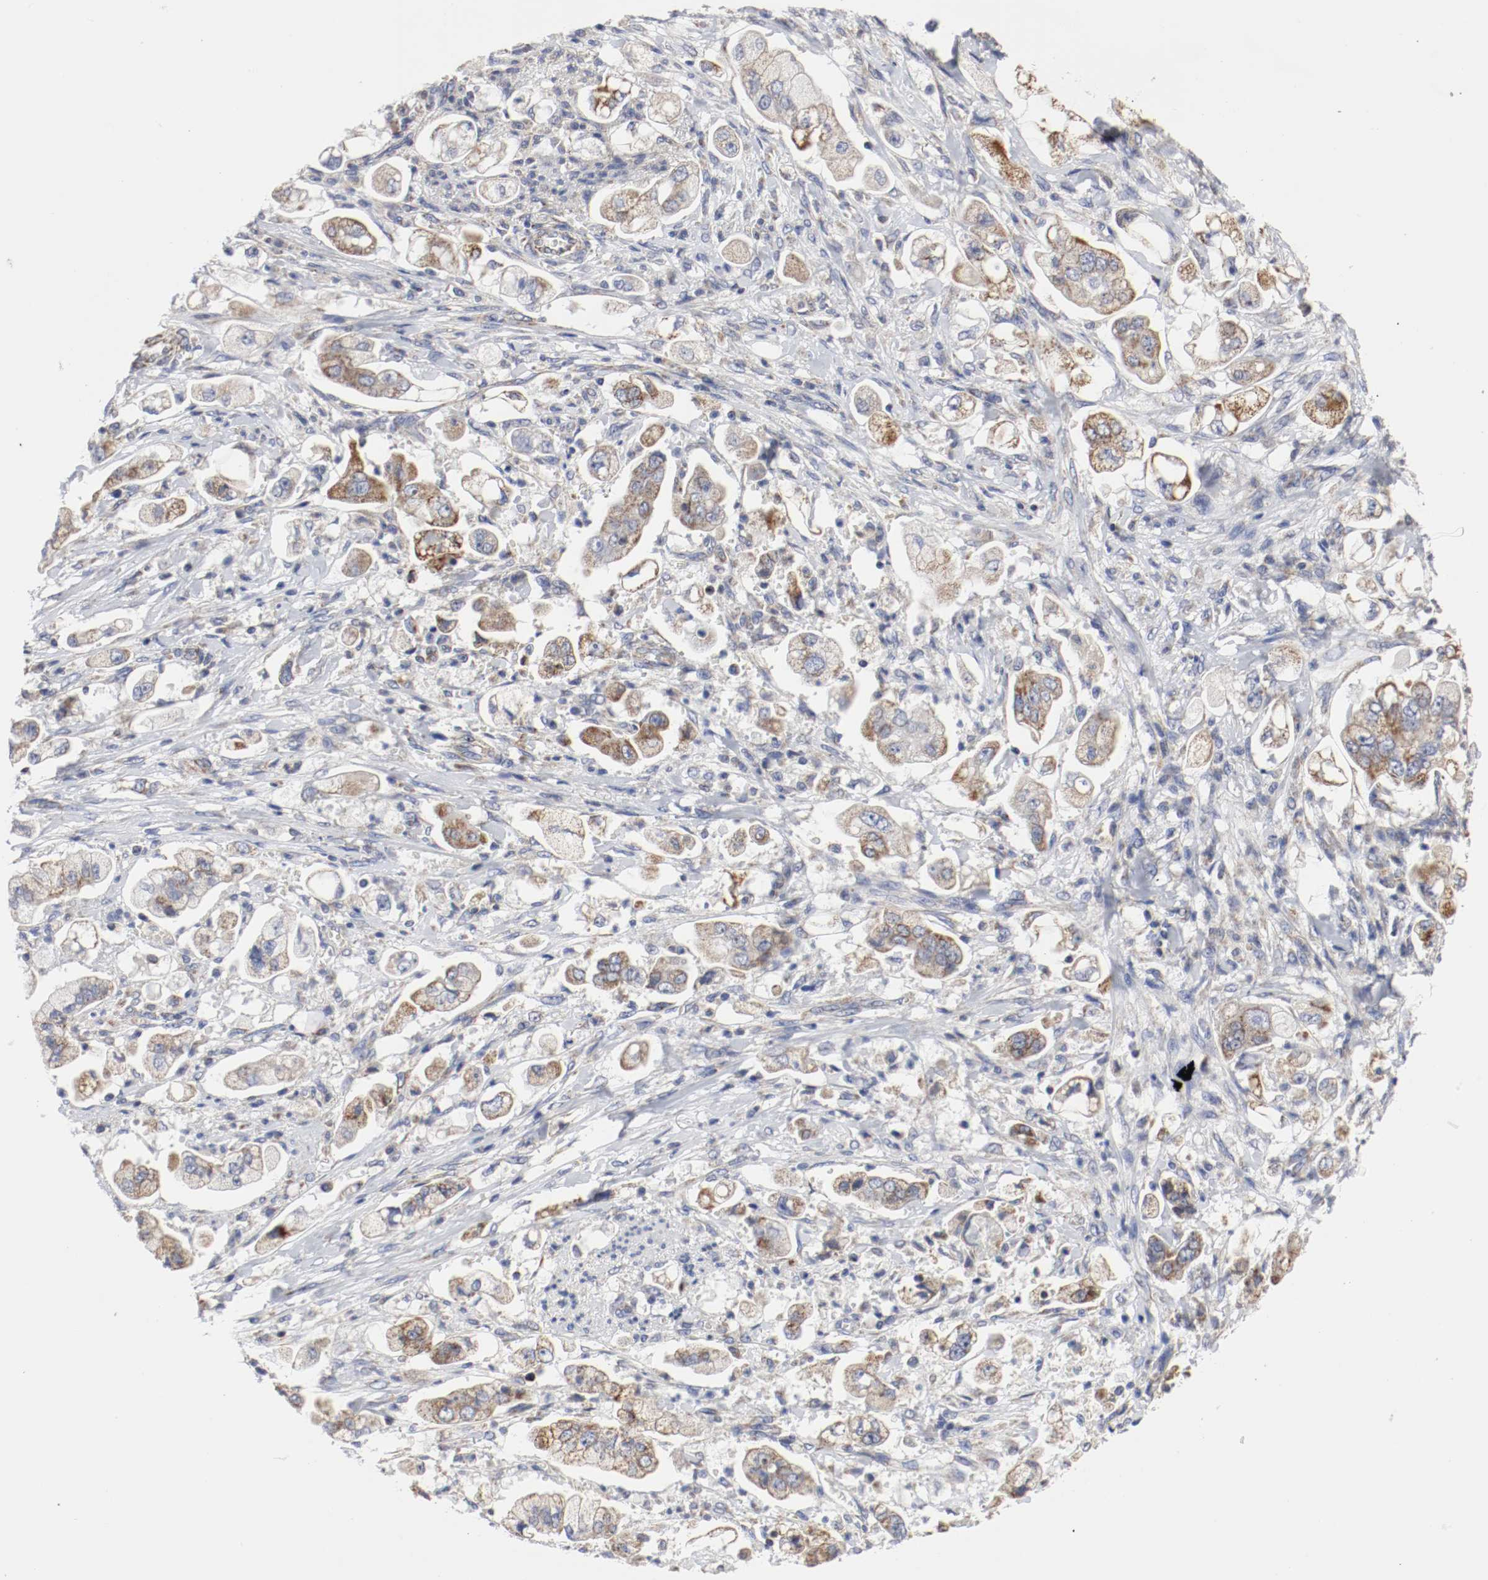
{"staining": {"intensity": "moderate", "quantity": ">75%", "location": "cytoplasmic/membranous"}, "tissue": "stomach cancer", "cell_type": "Tumor cells", "image_type": "cancer", "snomed": [{"axis": "morphology", "description": "Adenocarcinoma, NOS"}, {"axis": "topography", "description": "Stomach"}], "caption": "An IHC histopathology image of tumor tissue is shown. Protein staining in brown labels moderate cytoplasmic/membranous positivity in stomach cancer within tumor cells.", "gene": "AFG3L2", "patient": {"sex": "male", "age": 62}}